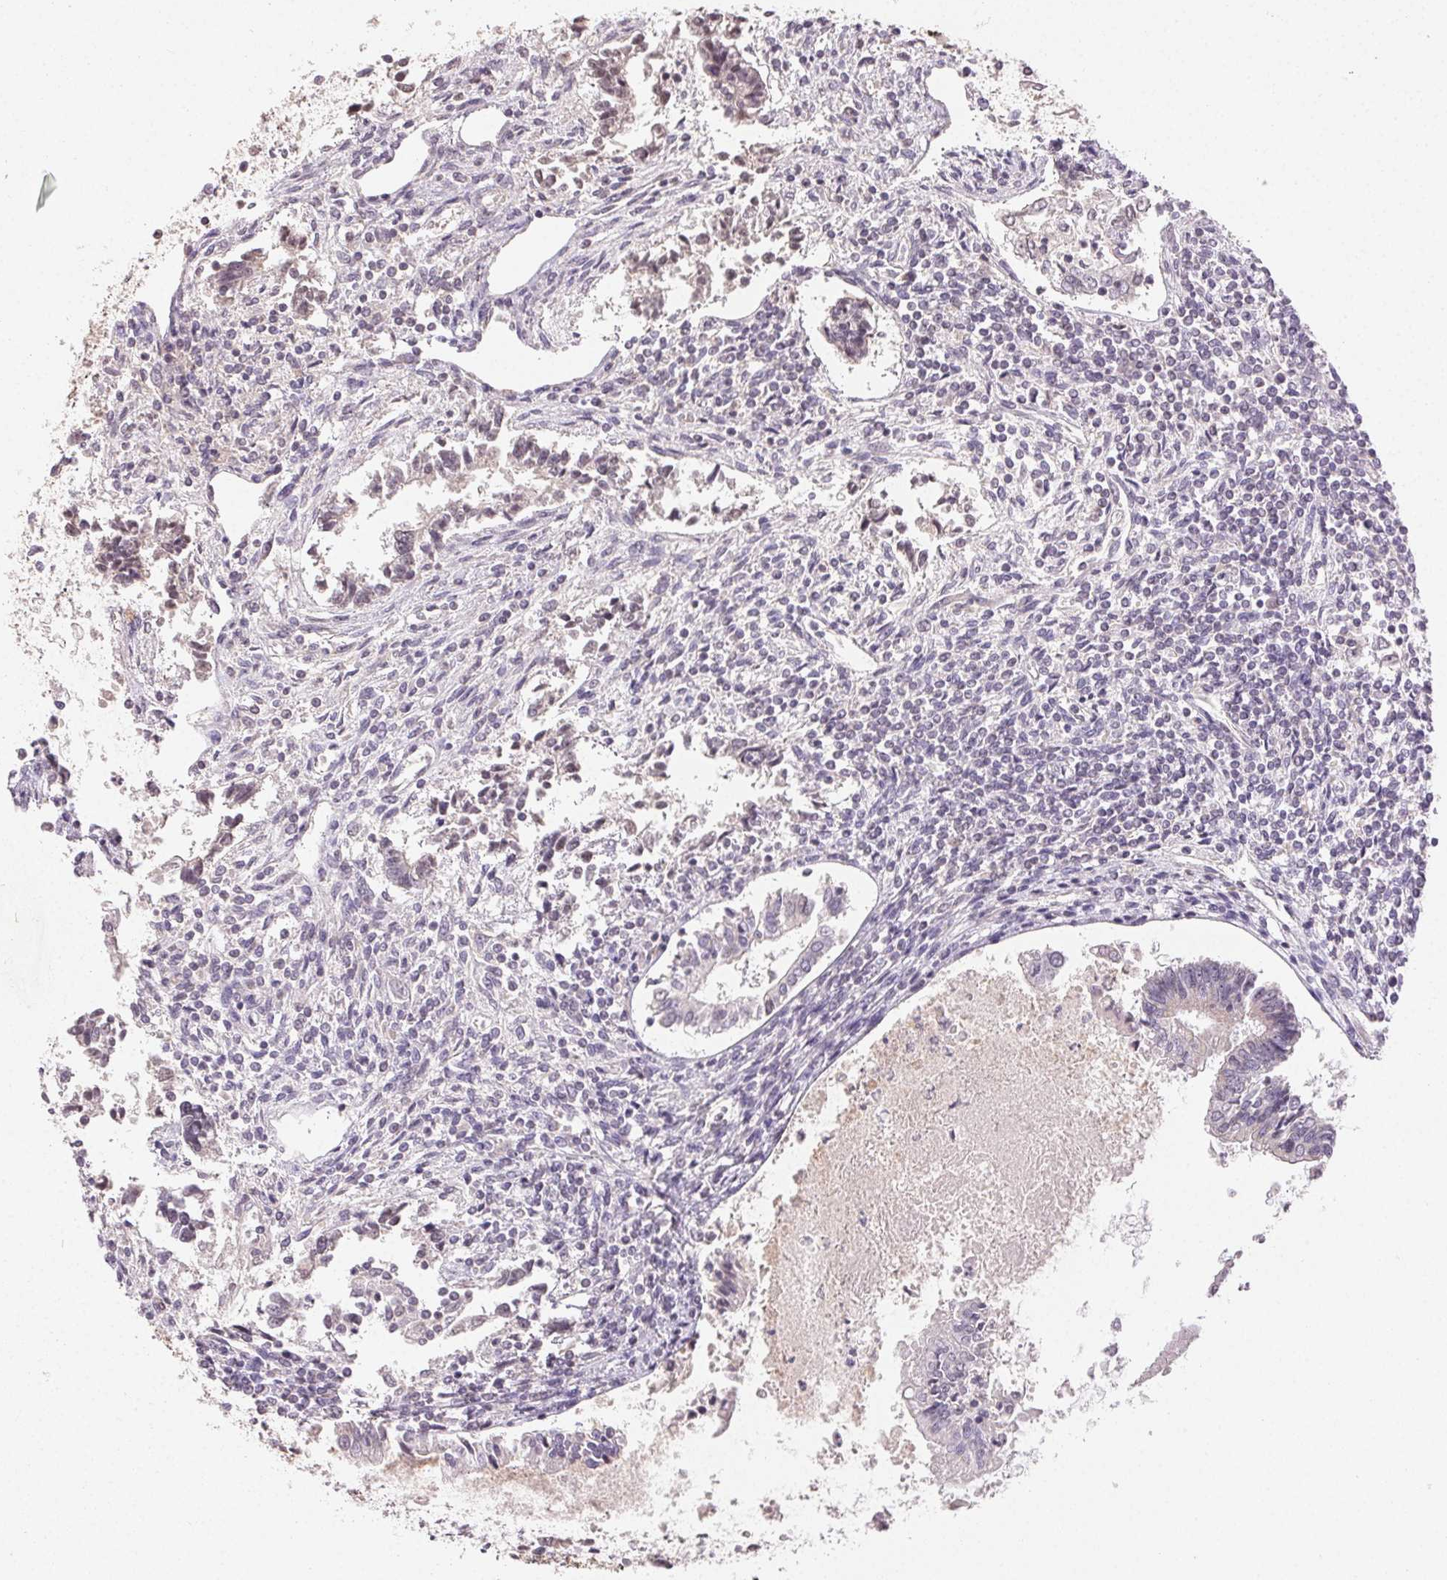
{"staining": {"intensity": "weak", "quantity": "<25%", "location": "cytoplasmic/membranous"}, "tissue": "testis cancer", "cell_type": "Tumor cells", "image_type": "cancer", "snomed": [{"axis": "morphology", "description": "Carcinoma, Embryonal, NOS"}, {"axis": "topography", "description": "Testis"}], "caption": "DAB (3,3'-diaminobenzidine) immunohistochemical staining of human testis embryonal carcinoma exhibits no significant positivity in tumor cells.", "gene": "CLASP1", "patient": {"sex": "male", "age": 37}}